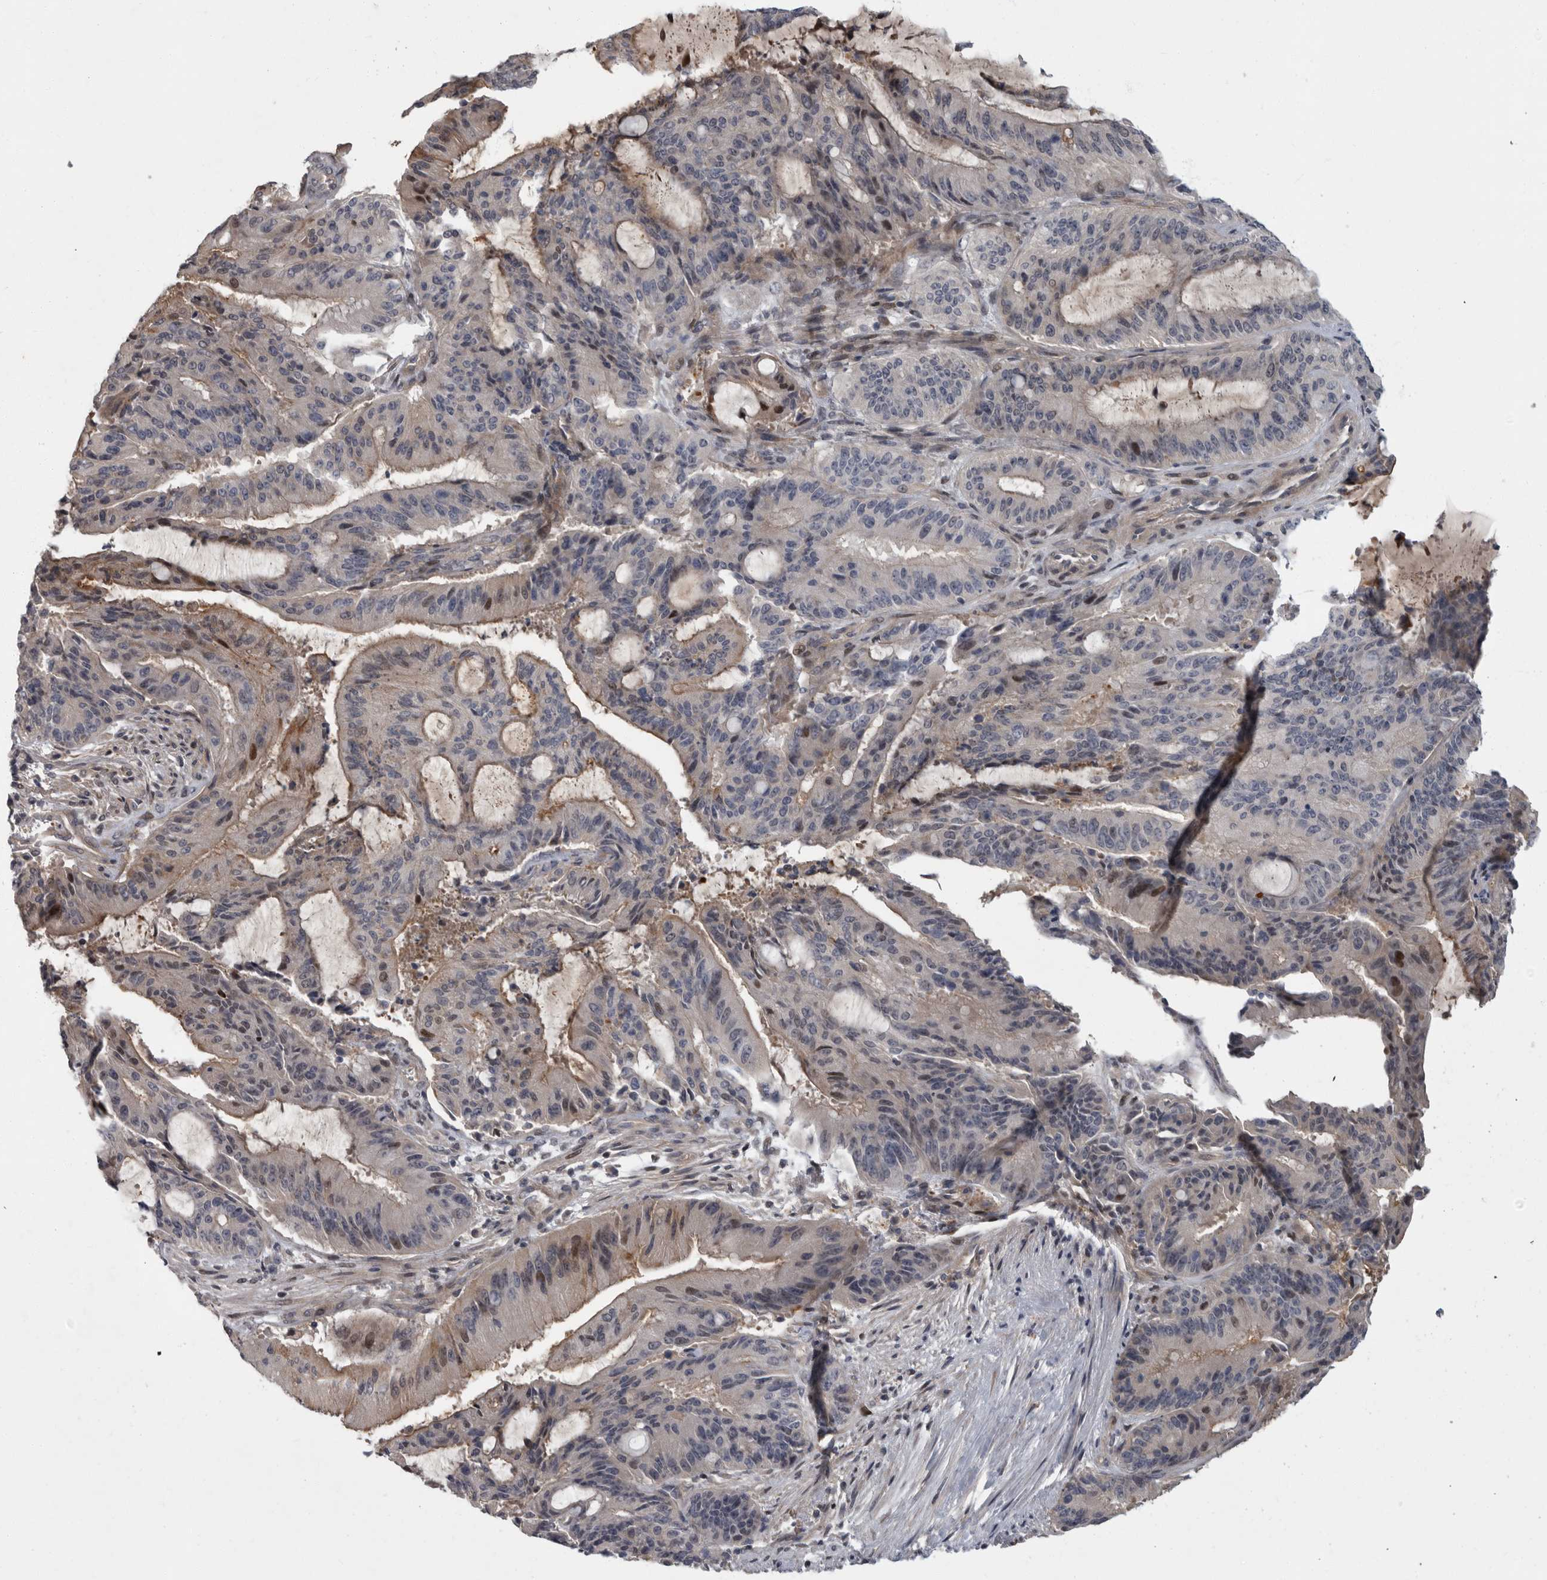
{"staining": {"intensity": "weak", "quantity": "<25%", "location": "cytoplasmic/membranous"}, "tissue": "liver cancer", "cell_type": "Tumor cells", "image_type": "cancer", "snomed": [{"axis": "morphology", "description": "Normal tissue, NOS"}, {"axis": "morphology", "description": "Cholangiocarcinoma"}, {"axis": "topography", "description": "Liver"}, {"axis": "topography", "description": "Peripheral nerve tissue"}], "caption": "DAB (3,3'-diaminobenzidine) immunohistochemical staining of cholangiocarcinoma (liver) exhibits no significant expression in tumor cells.", "gene": "PDE7A", "patient": {"sex": "female", "age": 73}}